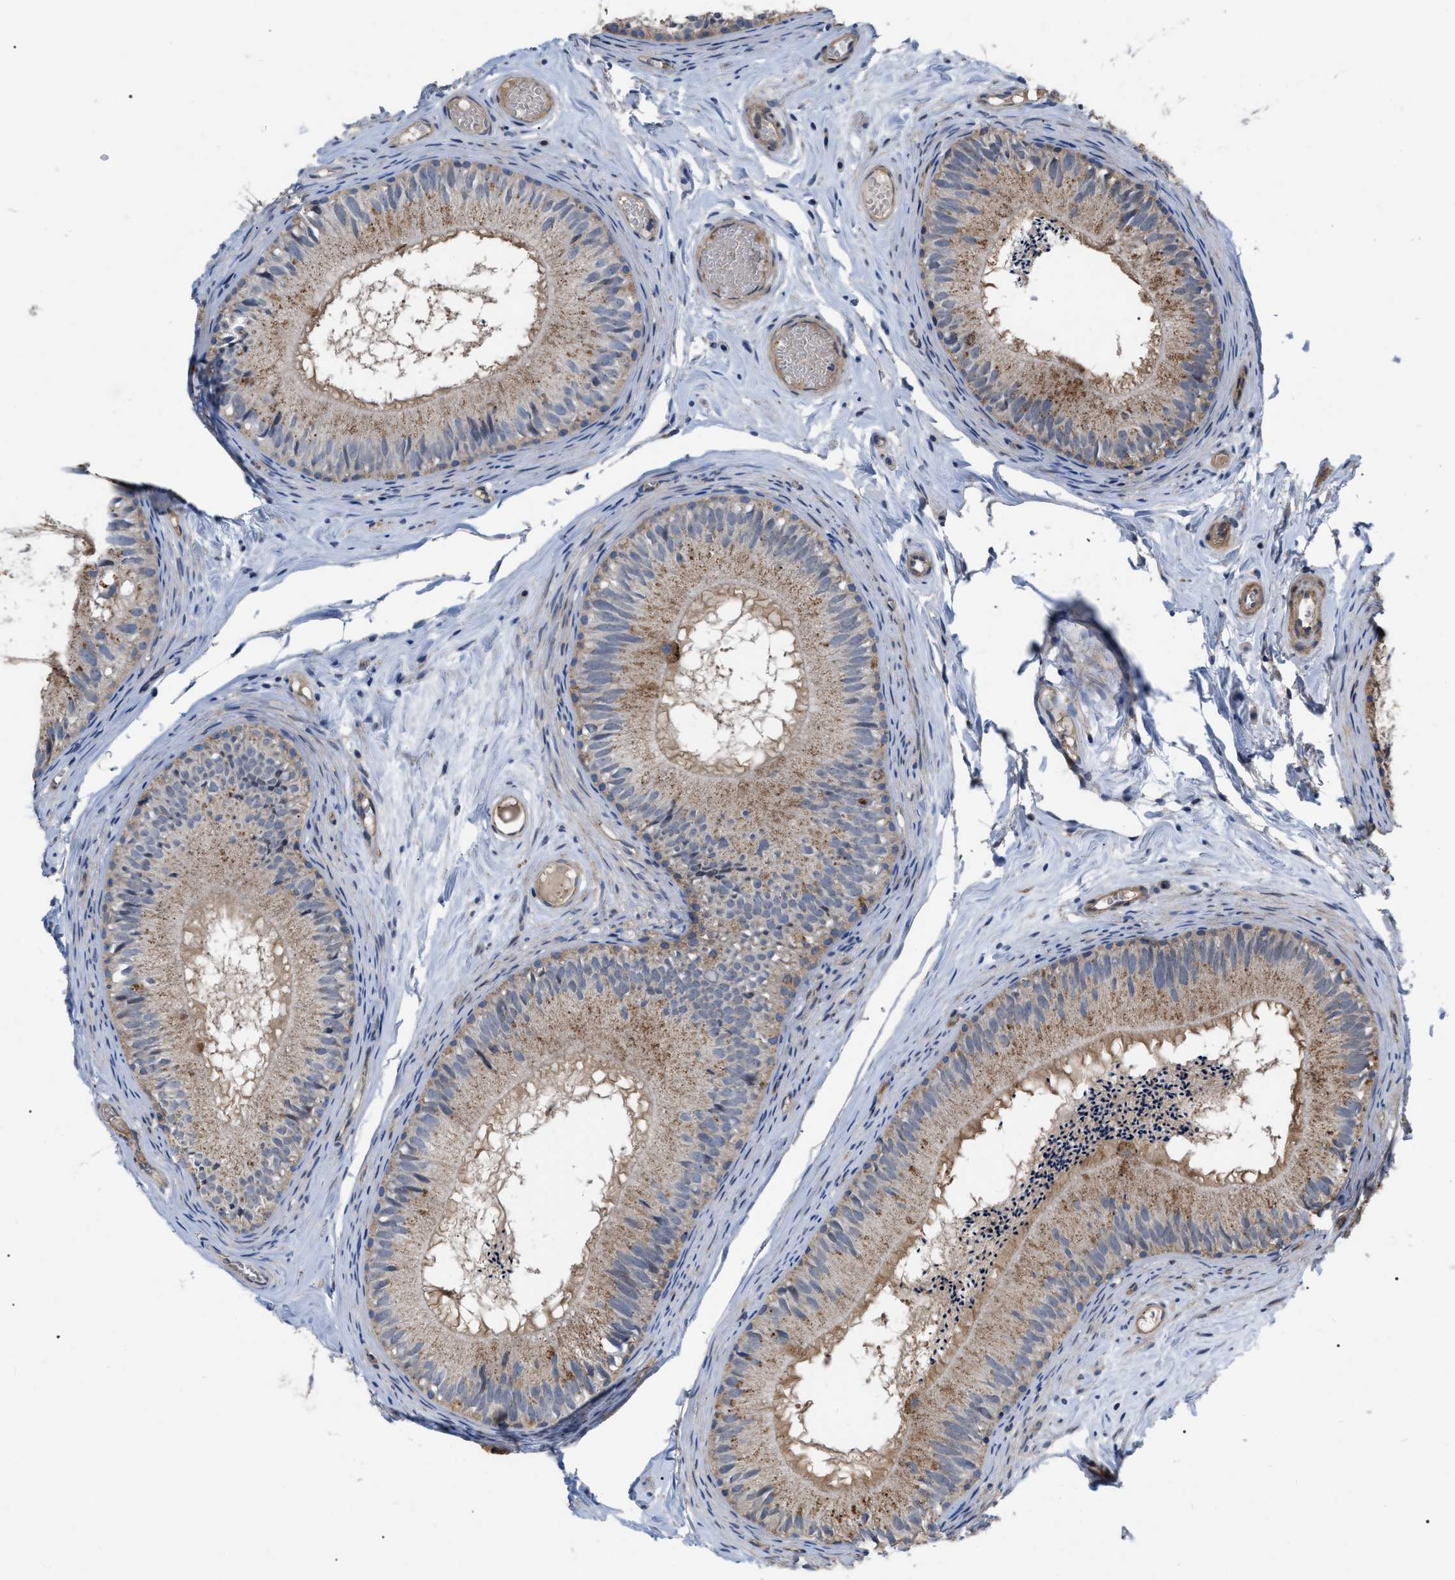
{"staining": {"intensity": "moderate", "quantity": "25%-75%", "location": "cytoplasmic/membranous"}, "tissue": "epididymis", "cell_type": "Glandular cells", "image_type": "normal", "snomed": [{"axis": "morphology", "description": "Normal tissue, NOS"}, {"axis": "topography", "description": "Epididymis"}], "caption": "Moderate cytoplasmic/membranous expression for a protein is identified in approximately 25%-75% of glandular cells of unremarkable epididymis using immunohistochemistry.", "gene": "FAM171A2", "patient": {"sex": "male", "age": 46}}